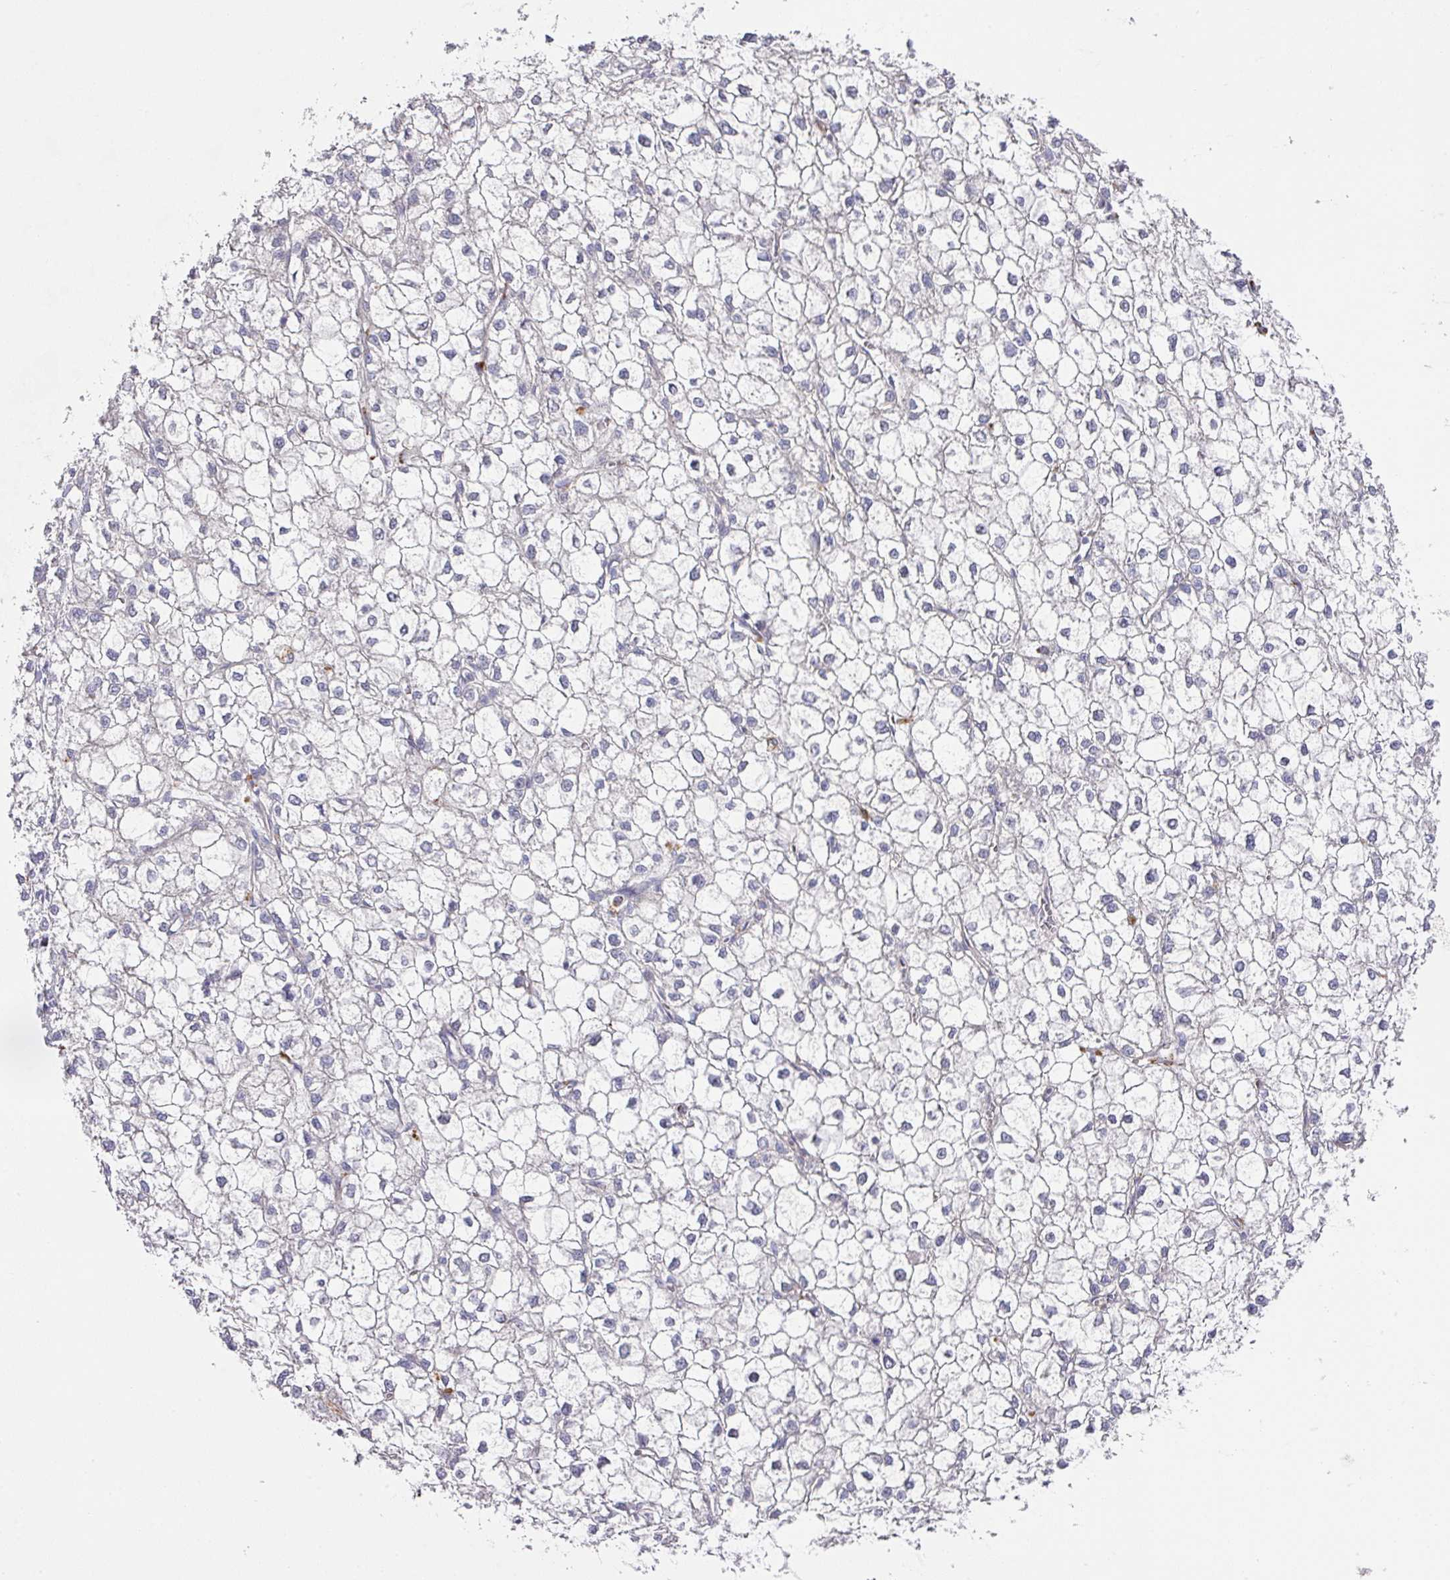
{"staining": {"intensity": "negative", "quantity": "none", "location": "none"}, "tissue": "liver cancer", "cell_type": "Tumor cells", "image_type": "cancer", "snomed": [{"axis": "morphology", "description": "Carcinoma, Hepatocellular, NOS"}, {"axis": "topography", "description": "Liver"}], "caption": "A micrograph of liver hepatocellular carcinoma stained for a protein reveals no brown staining in tumor cells. The staining is performed using DAB (3,3'-diaminobenzidine) brown chromogen with nuclei counter-stained in using hematoxylin.", "gene": "TARM1", "patient": {"sex": "female", "age": 43}}